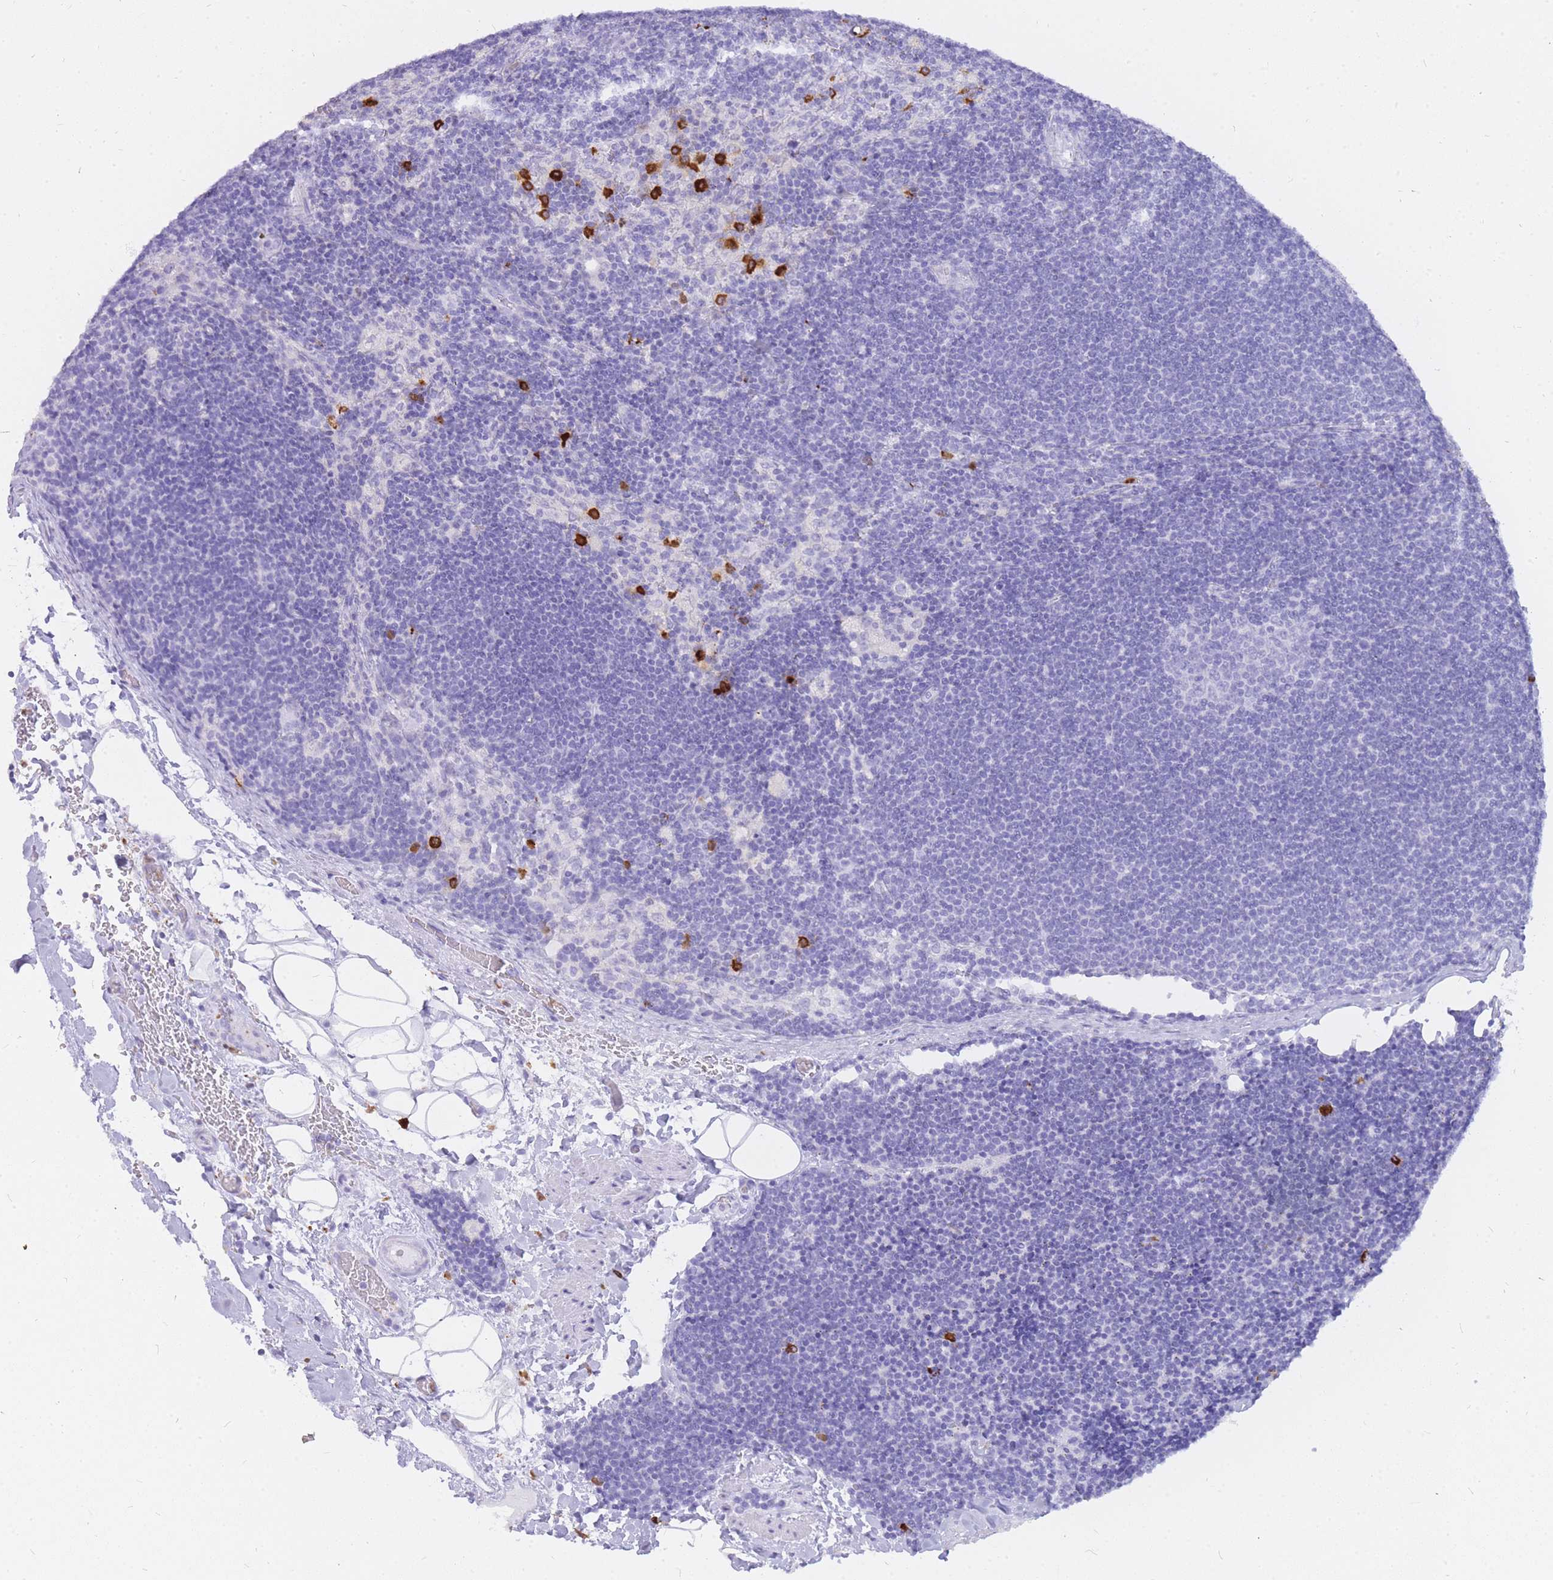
{"staining": {"intensity": "negative", "quantity": "none", "location": "none"}, "tissue": "lymph node", "cell_type": "Germinal center cells", "image_type": "normal", "snomed": [{"axis": "morphology", "description": "Normal tissue, NOS"}, {"axis": "topography", "description": "Lymph node"}], "caption": "The IHC image has no significant positivity in germinal center cells of lymph node.", "gene": "HERC1", "patient": {"sex": "male", "age": 24}}